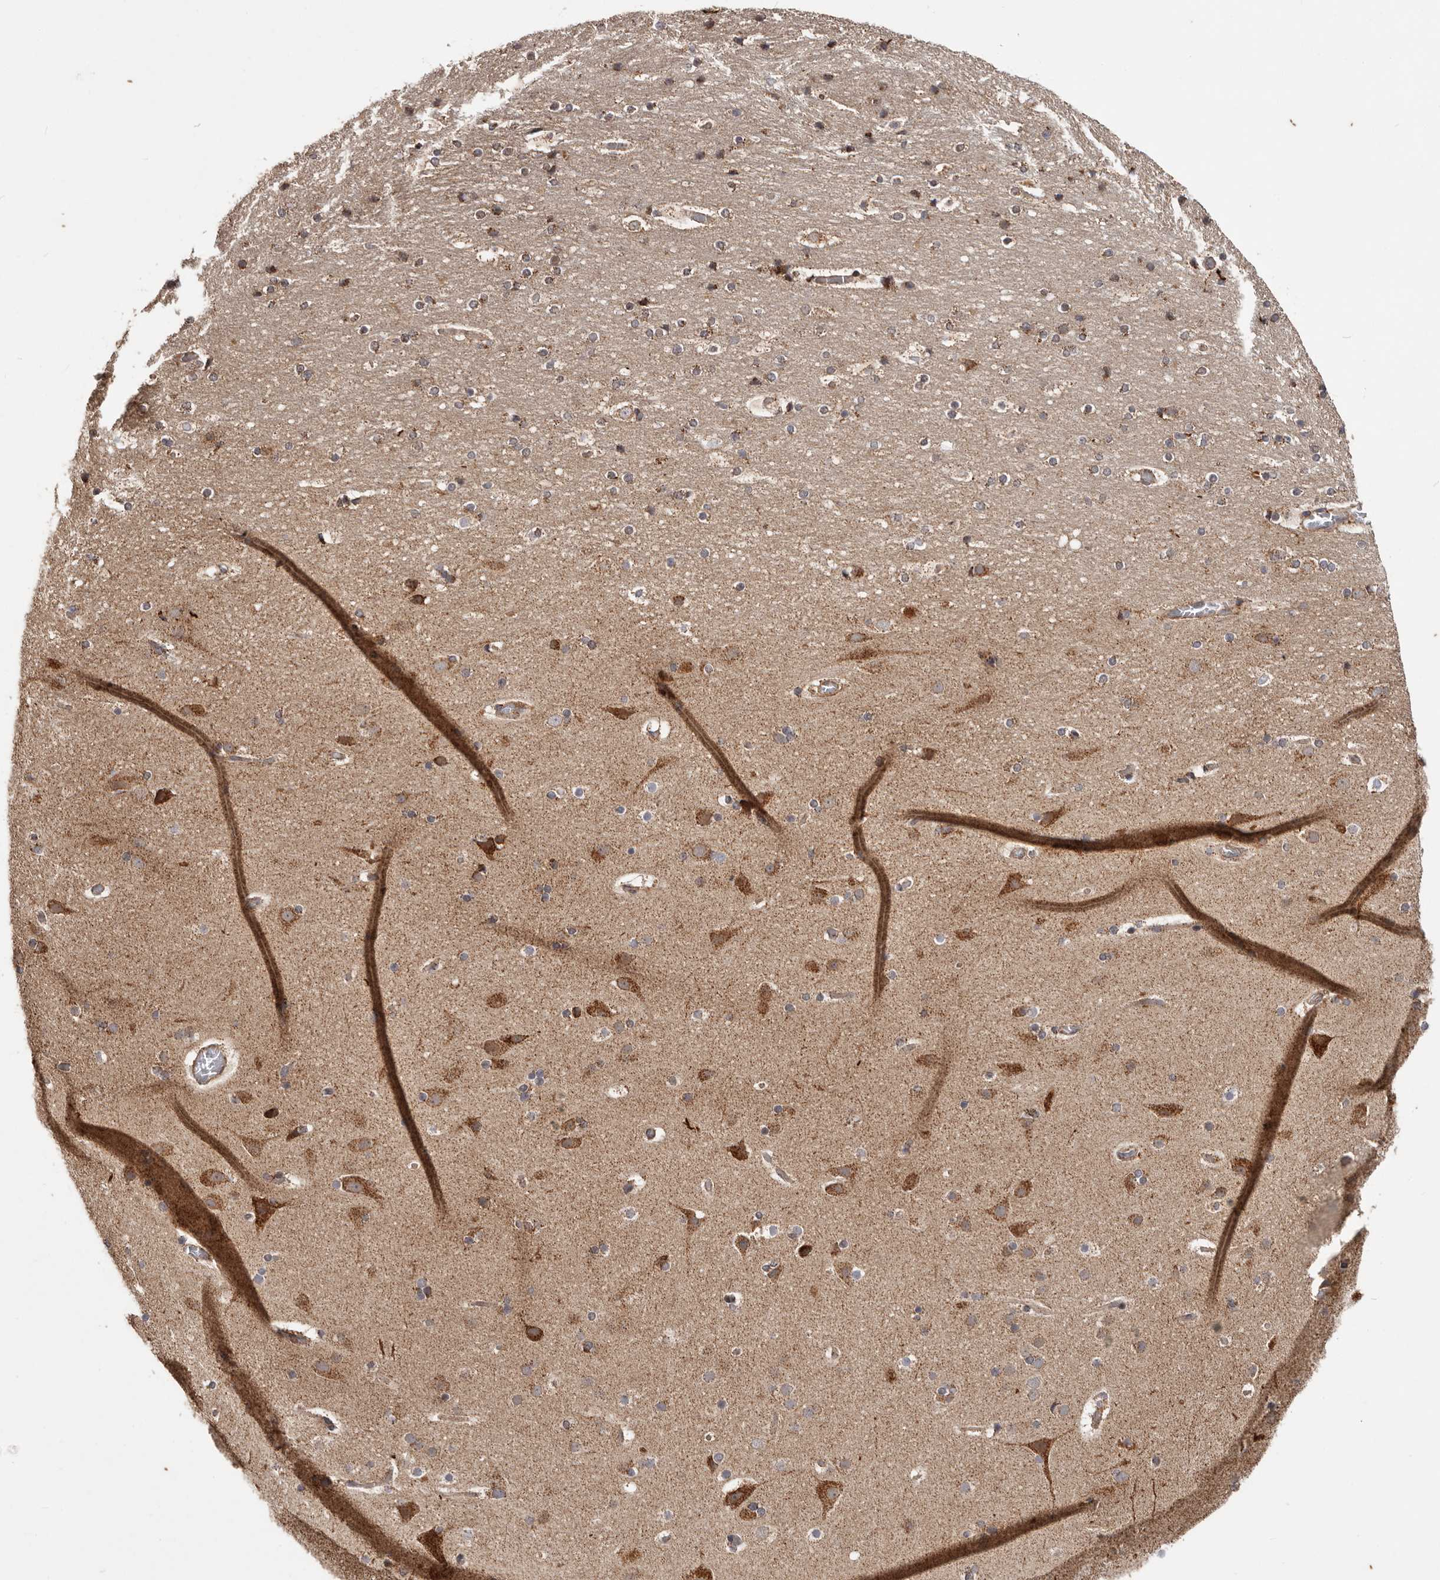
{"staining": {"intensity": "moderate", "quantity": ">75%", "location": "cytoplasmic/membranous"}, "tissue": "cerebral cortex", "cell_type": "Endothelial cells", "image_type": "normal", "snomed": [{"axis": "morphology", "description": "Normal tissue, NOS"}, {"axis": "topography", "description": "Cerebral cortex"}], "caption": "An immunohistochemistry (IHC) micrograph of unremarkable tissue is shown. Protein staining in brown shows moderate cytoplasmic/membranous positivity in cerebral cortex within endothelial cells. Nuclei are stained in blue.", "gene": "MRPS10", "patient": {"sex": "male", "age": 57}}